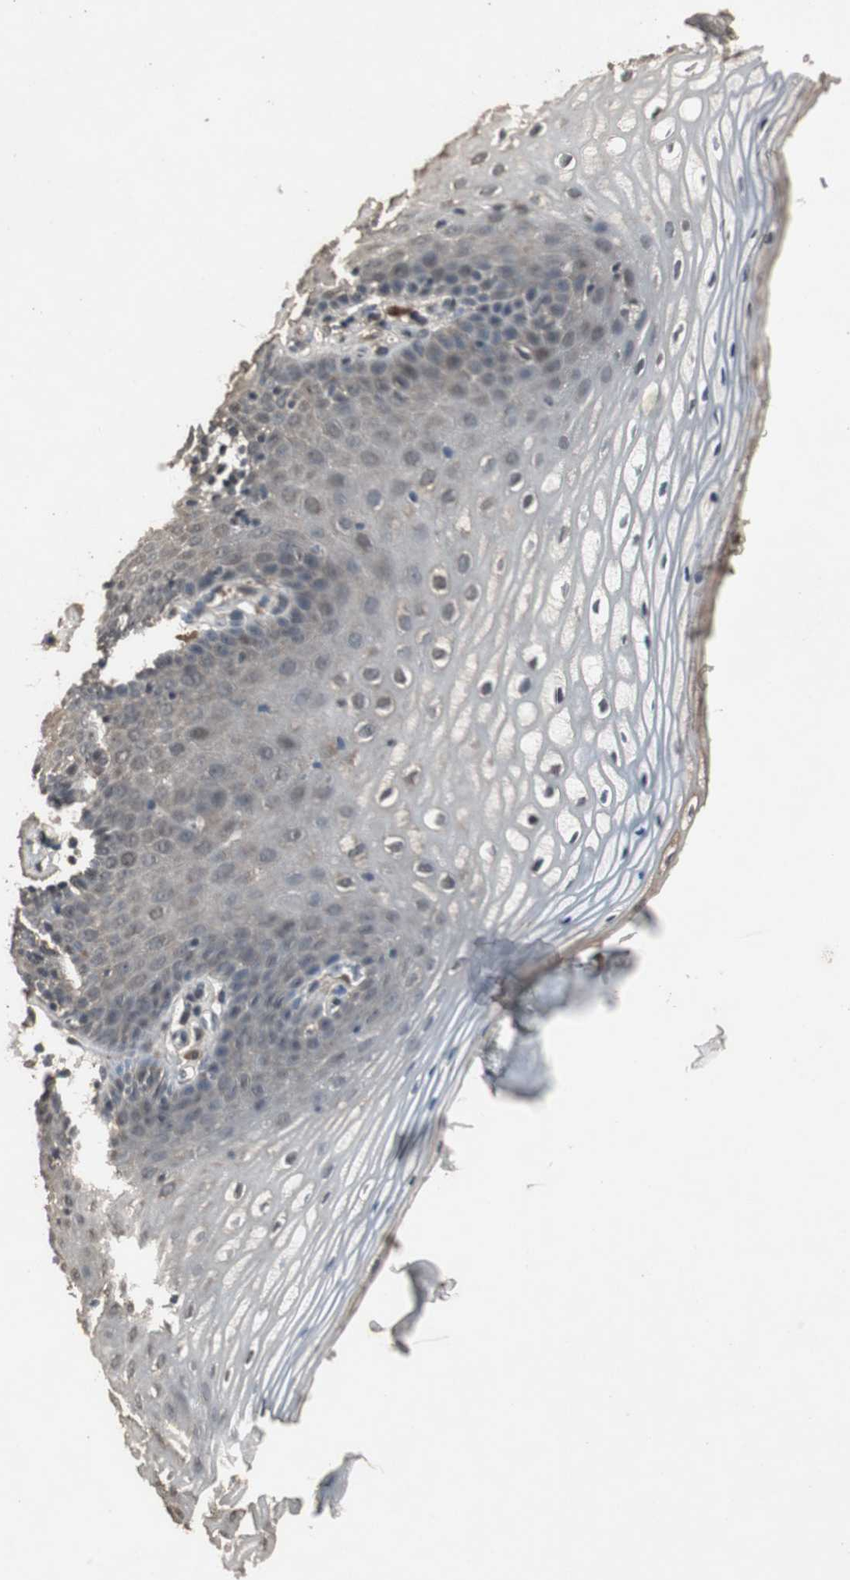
{"staining": {"intensity": "moderate", "quantity": ">75%", "location": "cytoplasmic/membranous,nuclear"}, "tissue": "vagina", "cell_type": "Squamous epithelial cells", "image_type": "normal", "snomed": [{"axis": "morphology", "description": "Normal tissue, NOS"}, {"axis": "topography", "description": "Vagina"}], "caption": "Protein staining shows moderate cytoplasmic/membranous,nuclear positivity in about >75% of squamous epithelial cells in unremarkable vagina. (DAB (3,3'-diaminobenzidine) IHC with brightfield microscopy, high magnification).", "gene": "EMX1", "patient": {"sex": "female", "age": 55}}